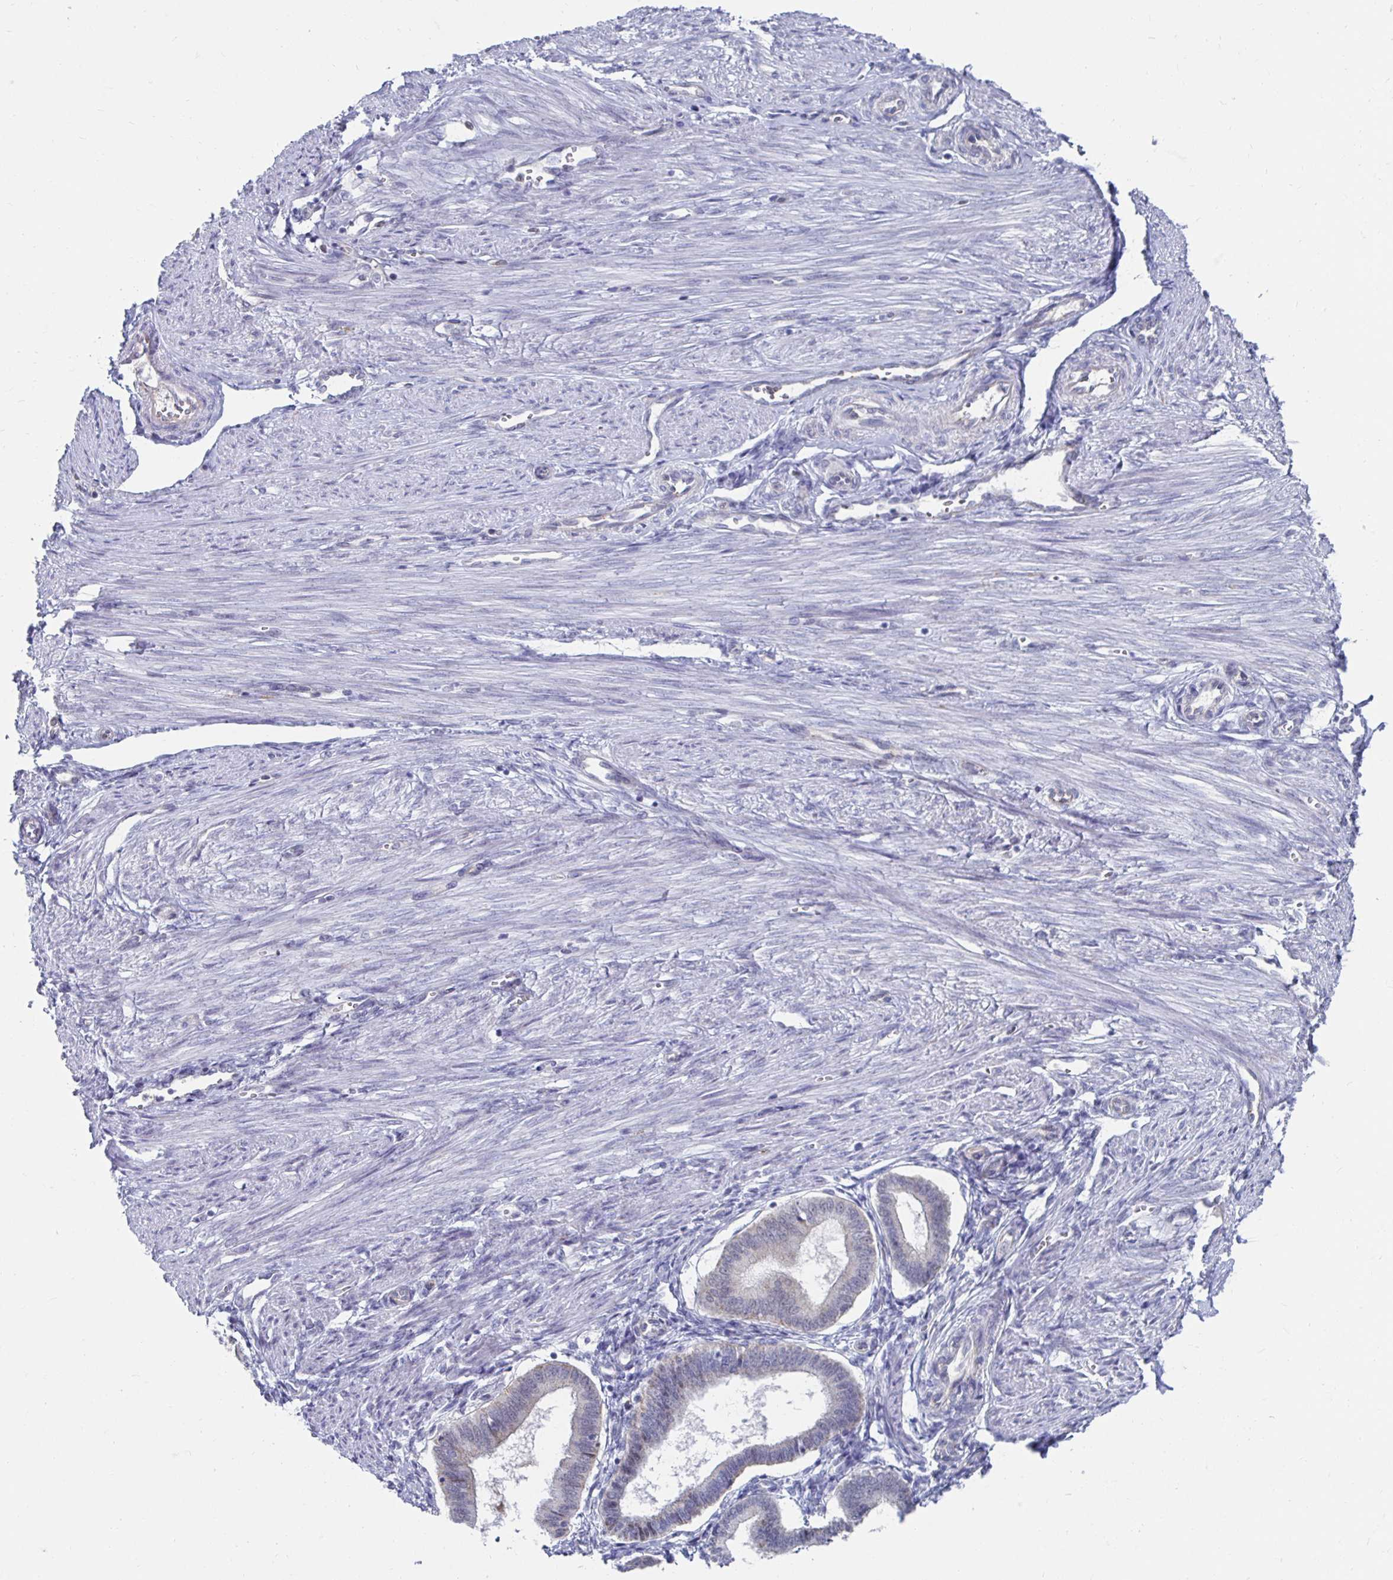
{"staining": {"intensity": "negative", "quantity": "none", "location": "none"}, "tissue": "endometrium", "cell_type": "Cells in endometrial stroma", "image_type": "normal", "snomed": [{"axis": "morphology", "description": "Normal tissue, NOS"}, {"axis": "topography", "description": "Endometrium"}], "caption": "Immunohistochemistry of benign endometrium shows no positivity in cells in endometrial stroma.", "gene": "NOCT", "patient": {"sex": "female", "age": 24}}